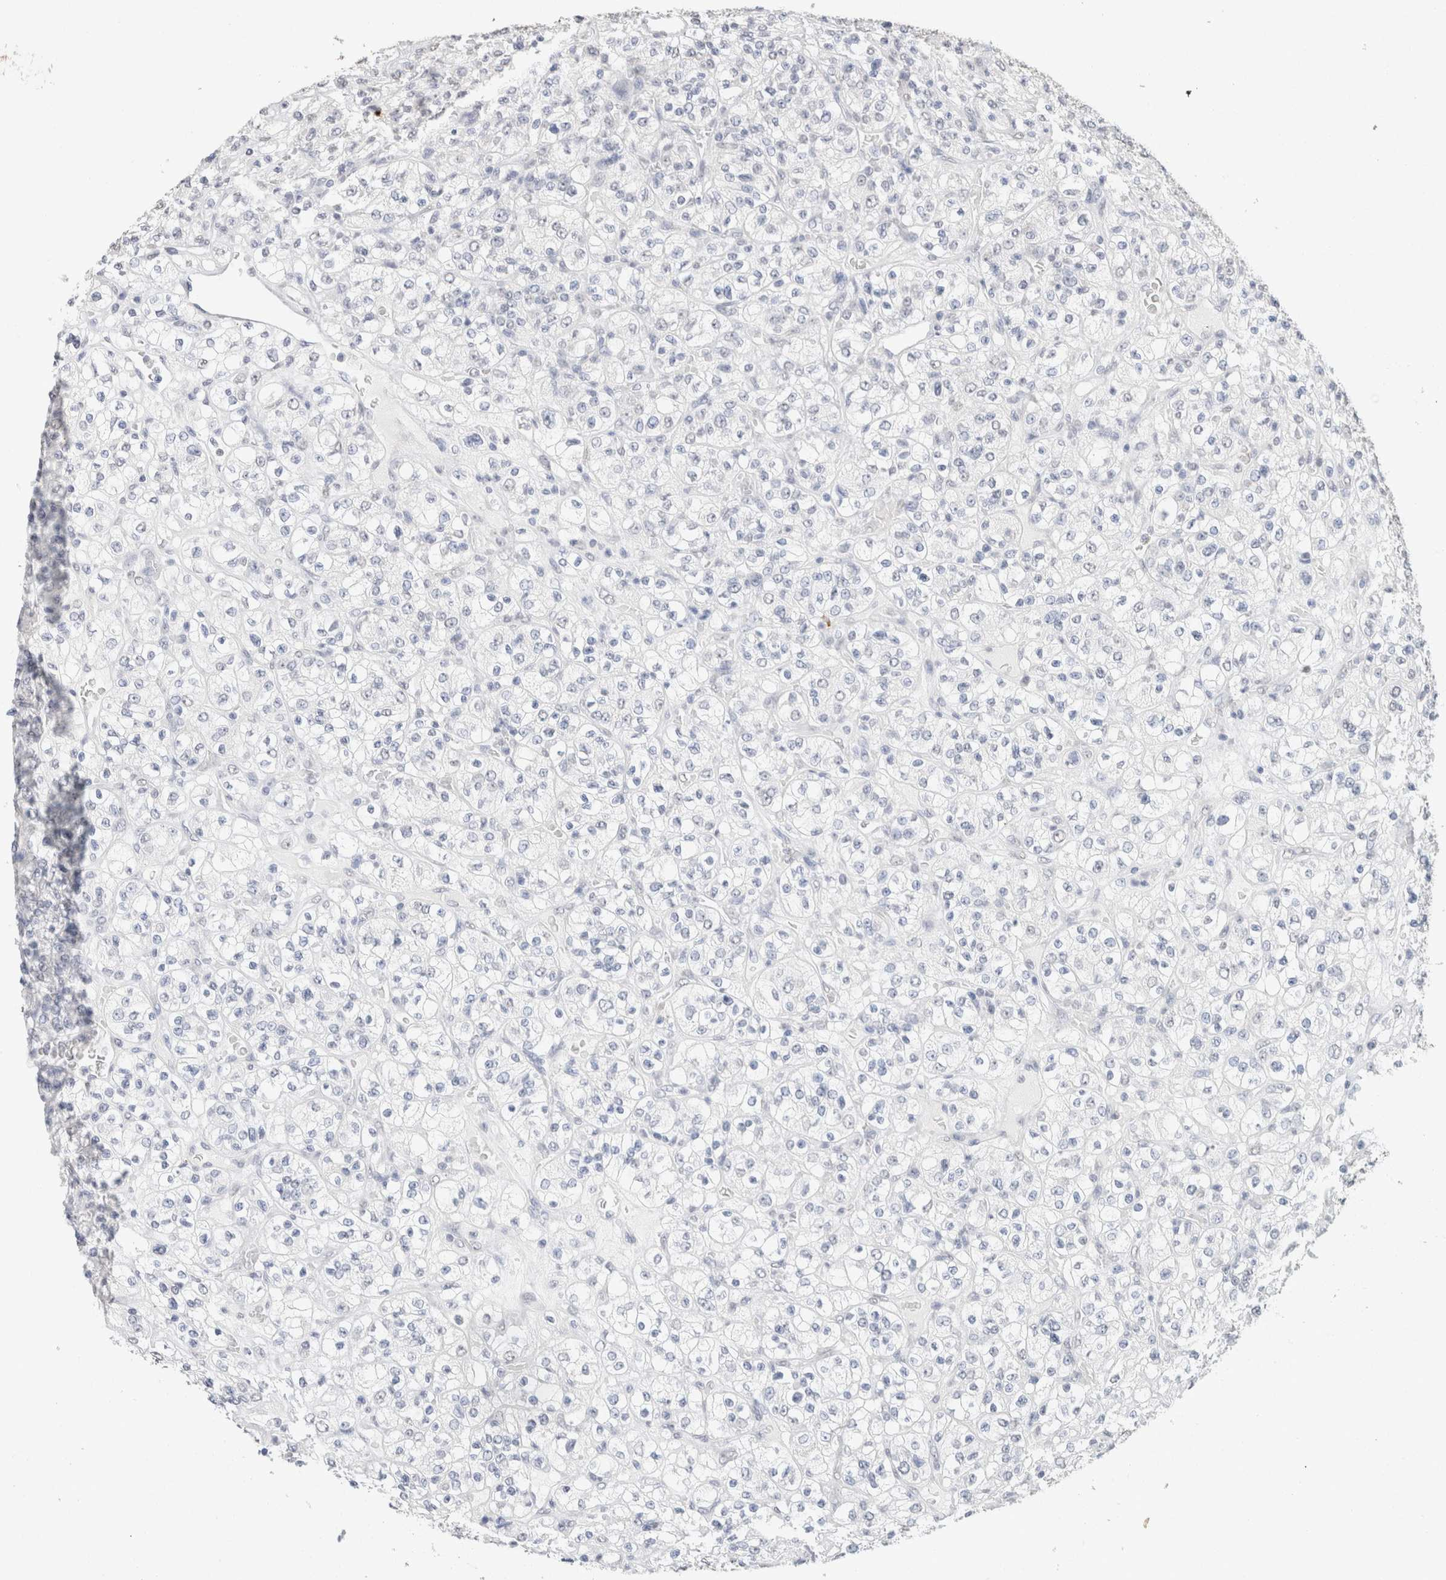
{"staining": {"intensity": "negative", "quantity": "none", "location": "none"}, "tissue": "renal cancer", "cell_type": "Tumor cells", "image_type": "cancer", "snomed": [{"axis": "morphology", "description": "Normal tissue, NOS"}, {"axis": "morphology", "description": "Adenocarcinoma, NOS"}, {"axis": "topography", "description": "Kidney"}], "caption": "An image of human renal cancer (adenocarcinoma) is negative for staining in tumor cells.", "gene": "CD80", "patient": {"sex": "female", "age": 72}}